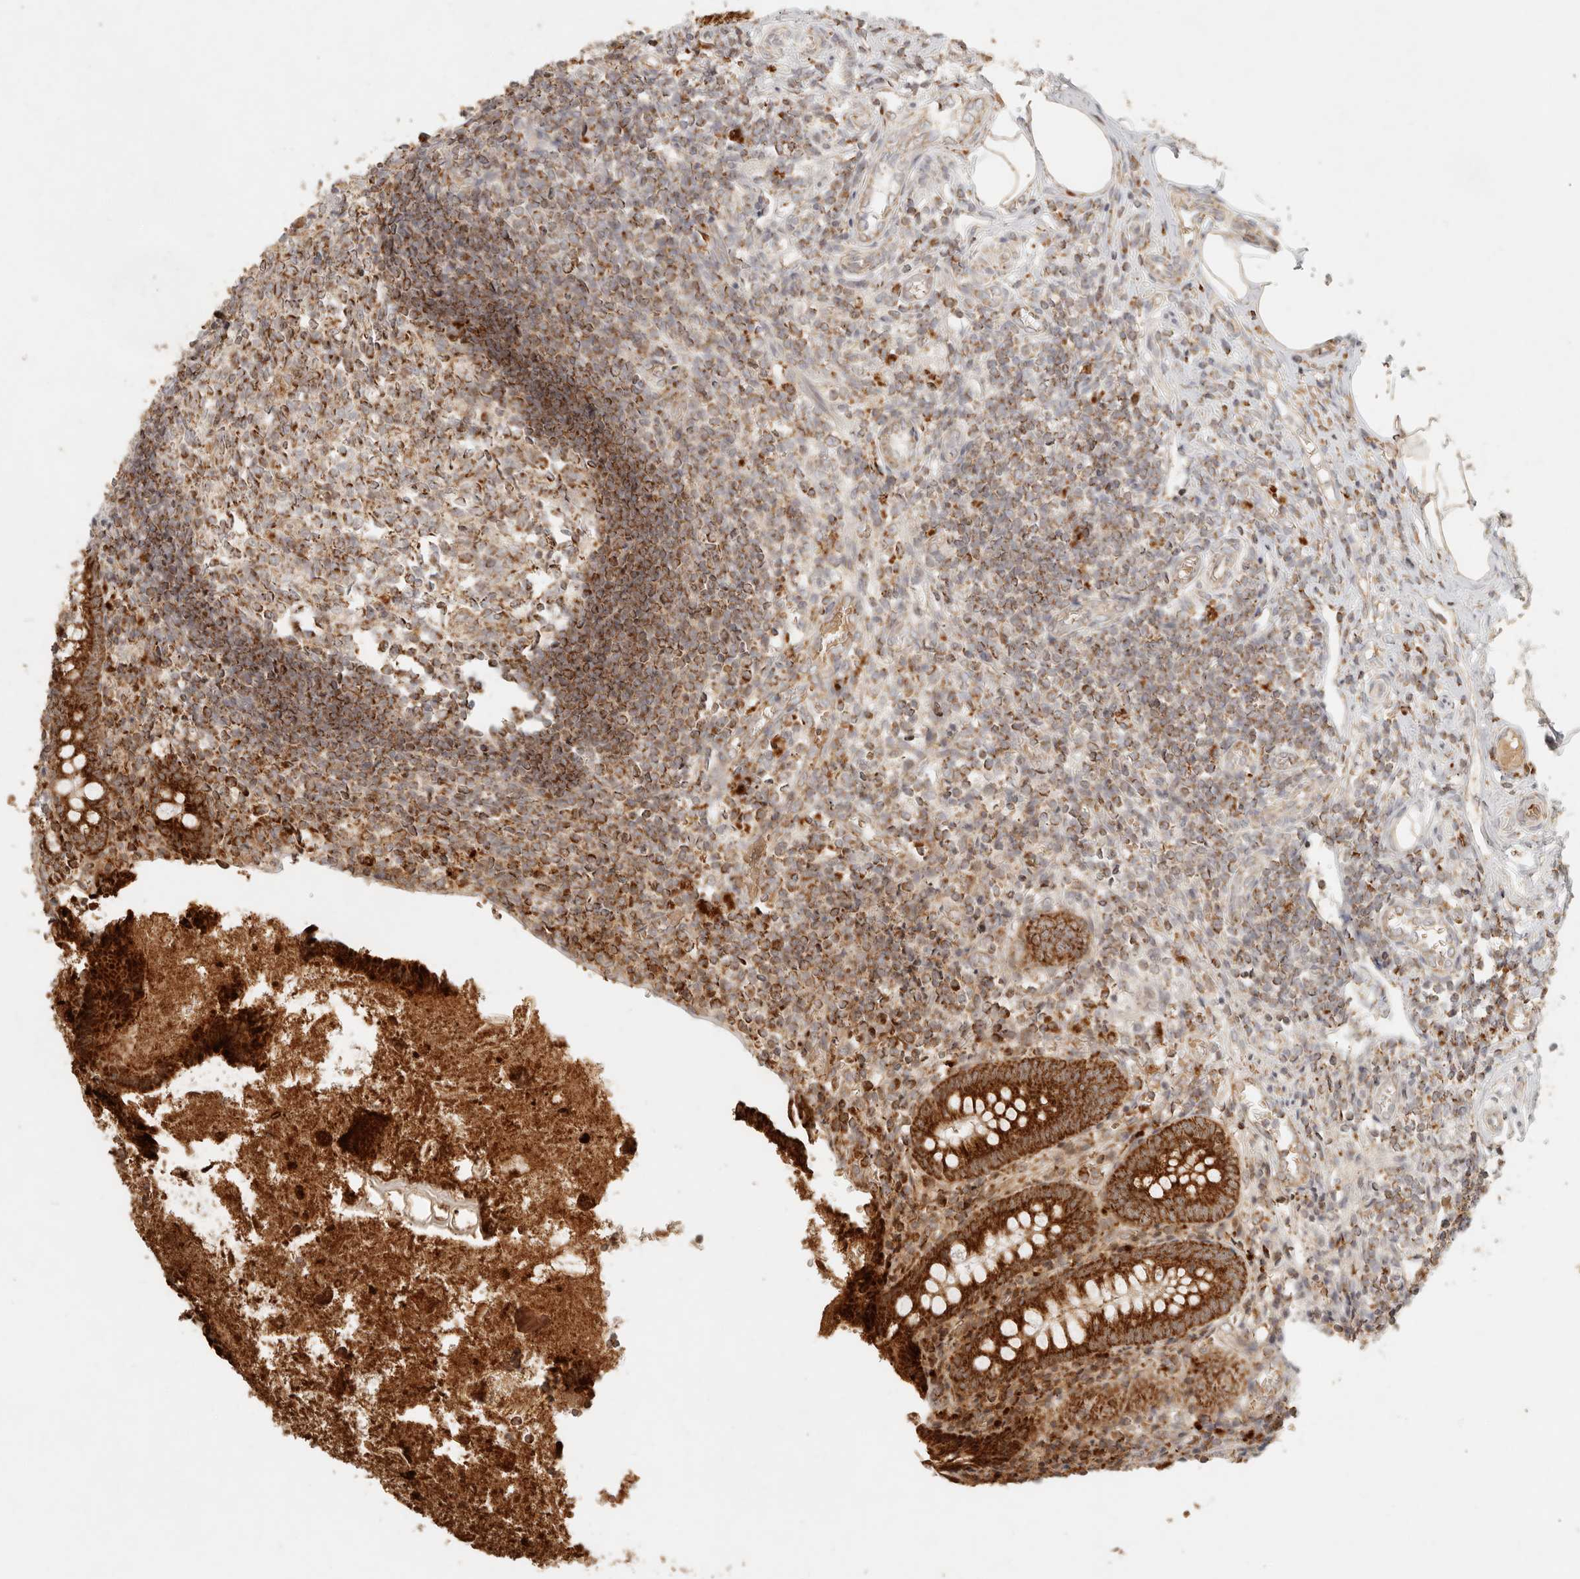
{"staining": {"intensity": "strong", "quantity": ">75%", "location": "cytoplasmic/membranous"}, "tissue": "appendix", "cell_type": "Glandular cells", "image_type": "normal", "snomed": [{"axis": "morphology", "description": "Normal tissue, NOS"}, {"axis": "topography", "description": "Appendix"}], "caption": "An IHC image of benign tissue is shown. Protein staining in brown highlights strong cytoplasmic/membranous positivity in appendix within glandular cells.", "gene": "MRPL55", "patient": {"sex": "female", "age": 17}}